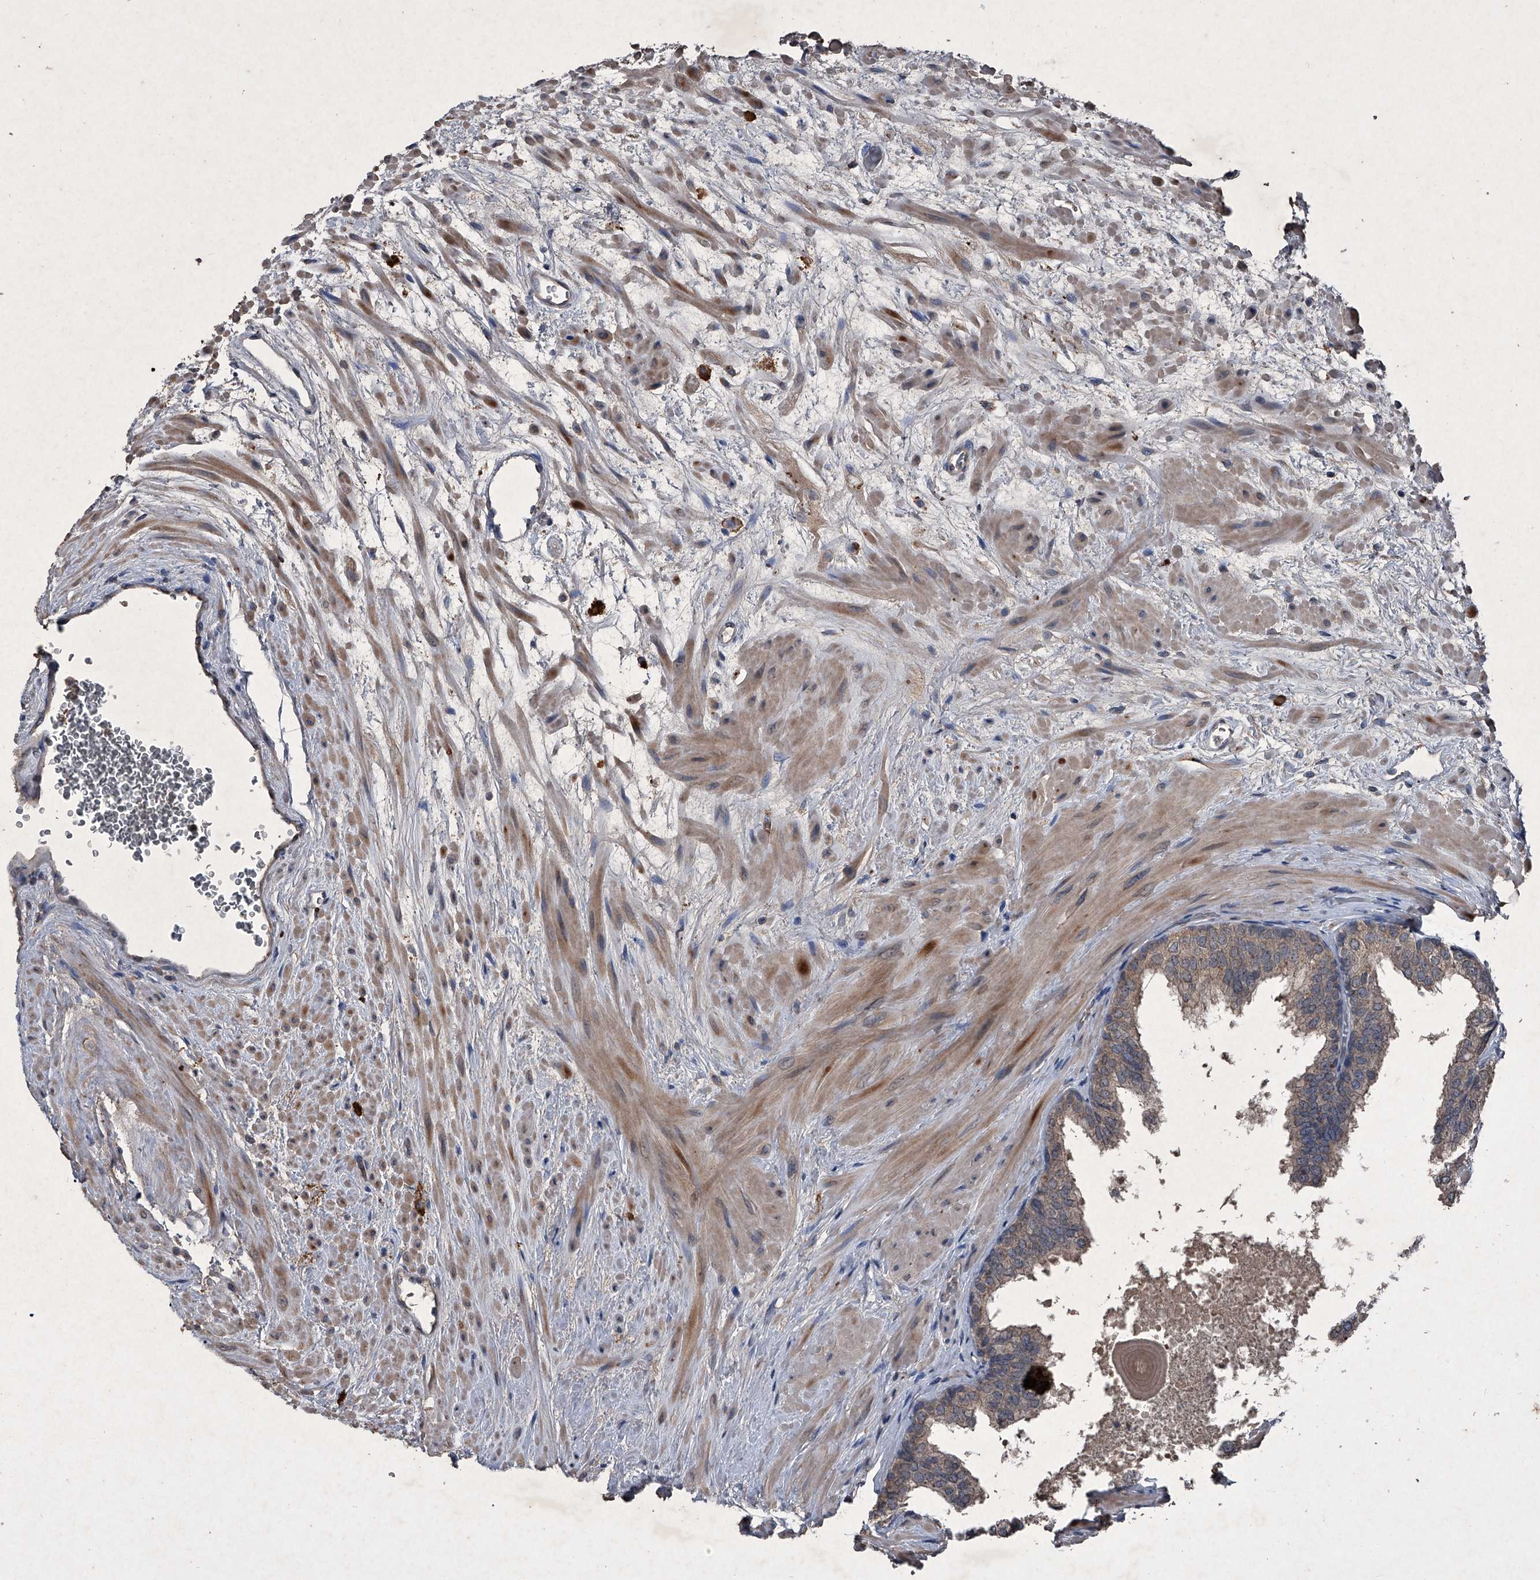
{"staining": {"intensity": "moderate", "quantity": "<25%", "location": "cytoplasmic/membranous"}, "tissue": "prostate", "cell_type": "Glandular cells", "image_type": "normal", "snomed": [{"axis": "morphology", "description": "Normal tissue, NOS"}, {"axis": "topography", "description": "Prostate"}], "caption": "Immunohistochemical staining of benign human prostate demonstrates low levels of moderate cytoplasmic/membranous expression in approximately <25% of glandular cells.", "gene": "MAPKAP1", "patient": {"sex": "male", "age": 48}}